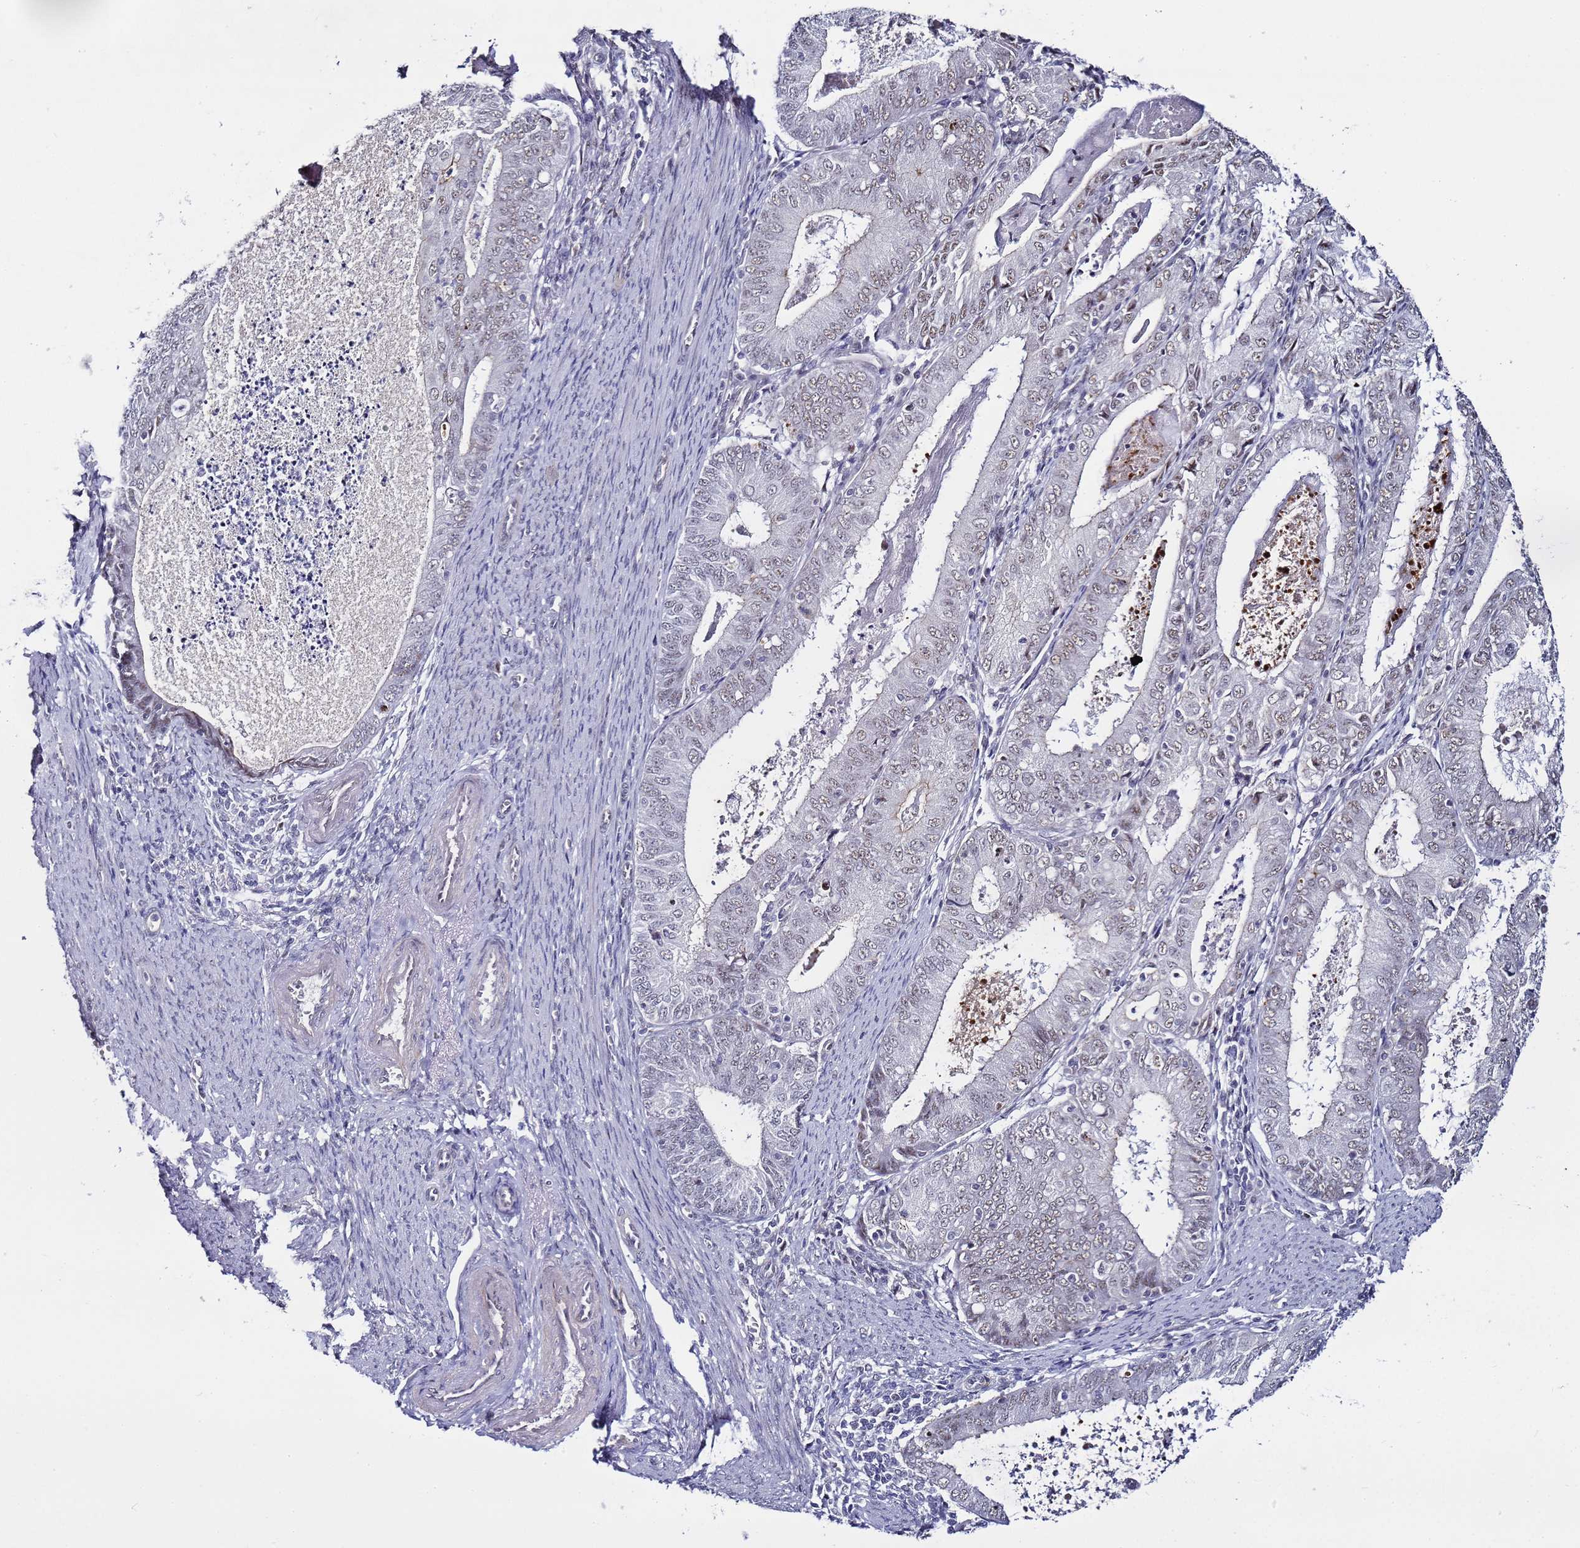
{"staining": {"intensity": "weak", "quantity": "25%-75%", "location": "nuclear"}, "tissue": "endometrial cancer", "cell_type": "Tumor cells", "image_type": "cancer", "snomed": [{"axis": "morphology", "description": "Adenocarcinoma, NOS"}, {"axis": "topography", "description": "Endometrium"}], "caption": "Immunohistochemical staining of endometrial cancer demonstrates weak nuclear protein expression in approximately 25%-75% of tumor cells. The staining was performed using DAB (3,3'-diaminobenzidine), with brown indicating positive protein expression. Nuclei are stained blue with hematoxylin.", "gene": "PSMA7", "patient": {"sex": "female", "age": 57}}